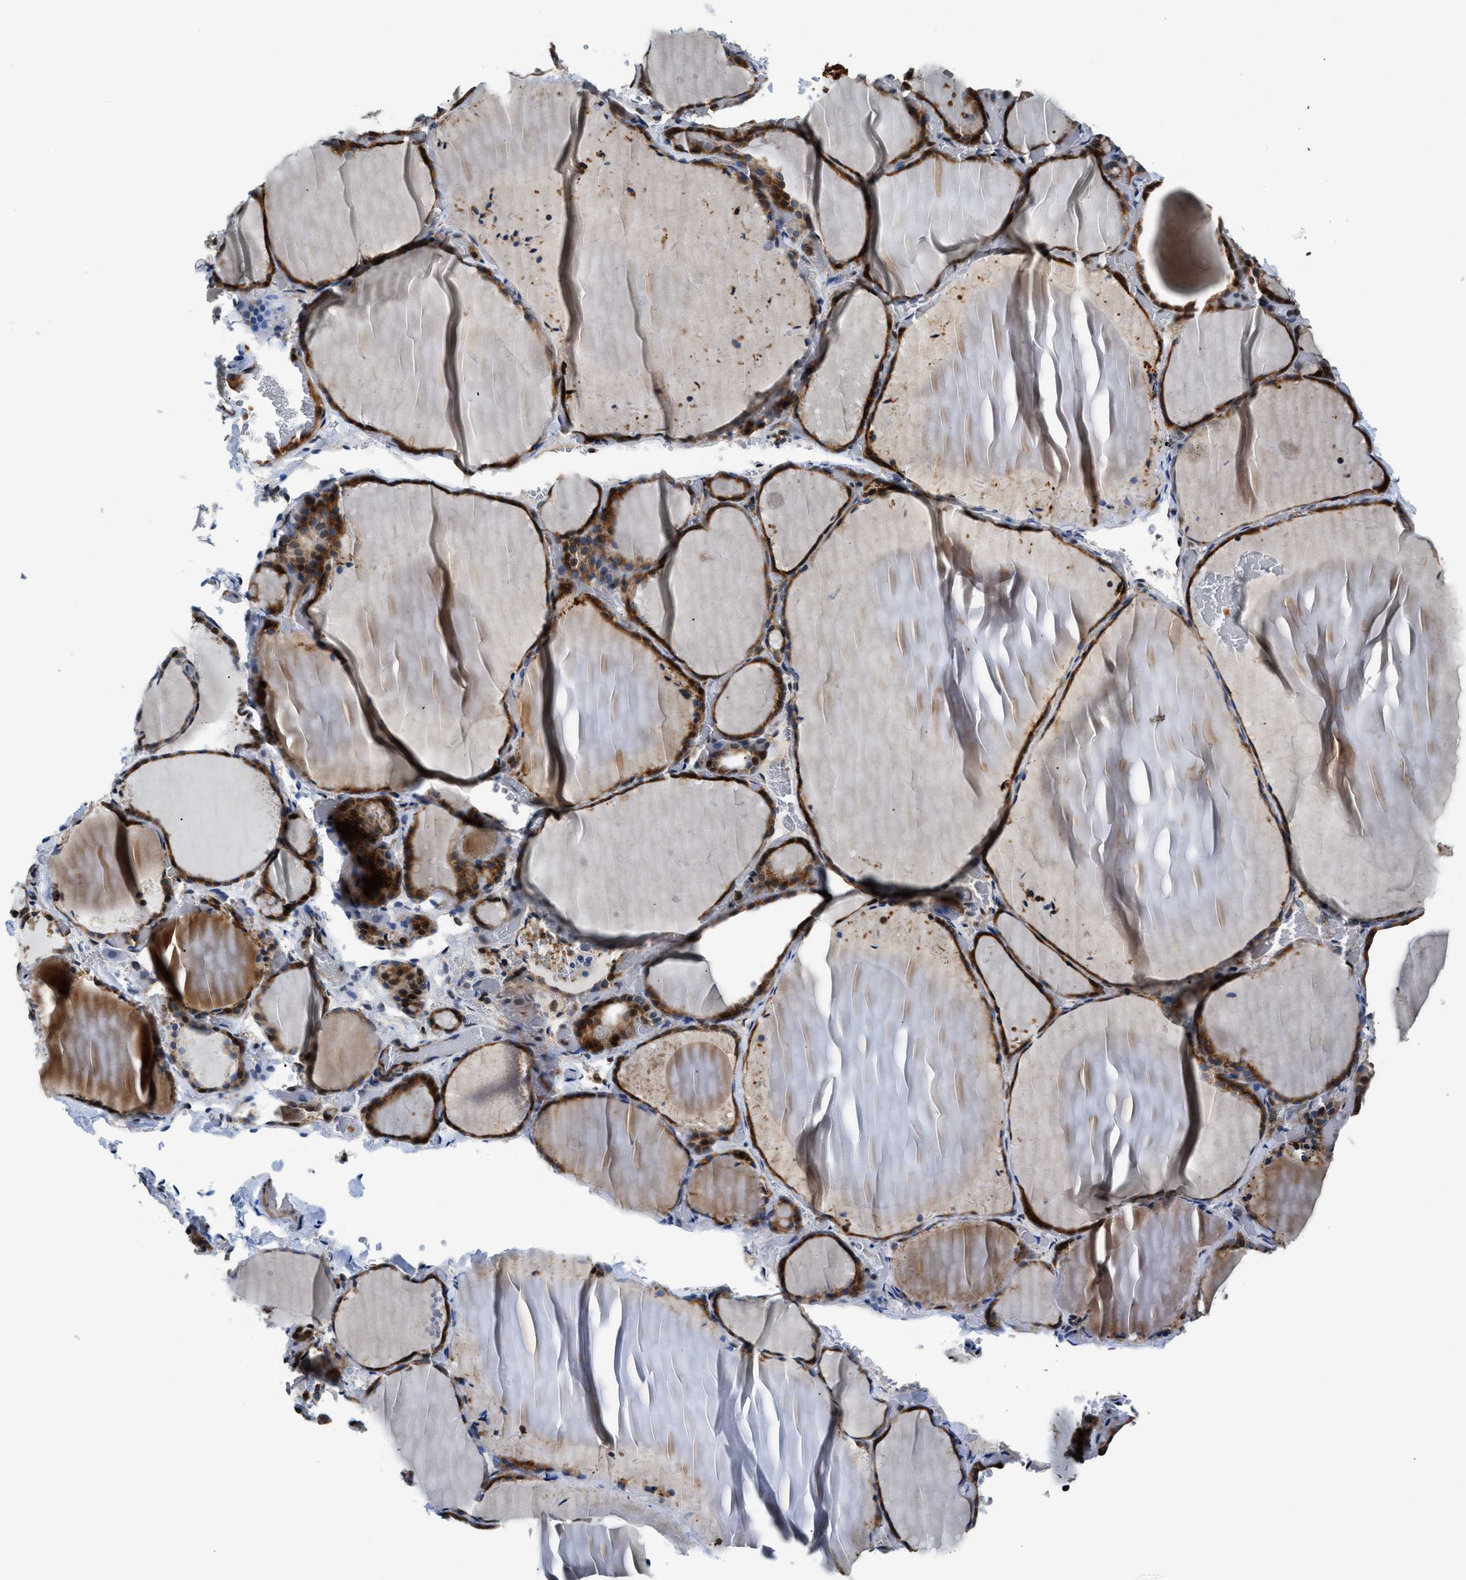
{"staining": {"intensity": "strong", "quantity": ">75%", "location": "cytoplasmic/membranous"}, "tissue": "thyroid gland", "cell_type": "Glandular cells", "image_type": "normal", "snomed": [{"axis": "morphology", "description": "Normal tissue, NOS"}, {"axis": "topography", "description": "Thyroid gland"}], "caption": "Unremarkable thyroid gland exhibits strong cytoplasmic/membranous expression in approximately >75% of glandular cells.", "gene": "FUT8", "patient": {"sex": "female", "age": 22}}